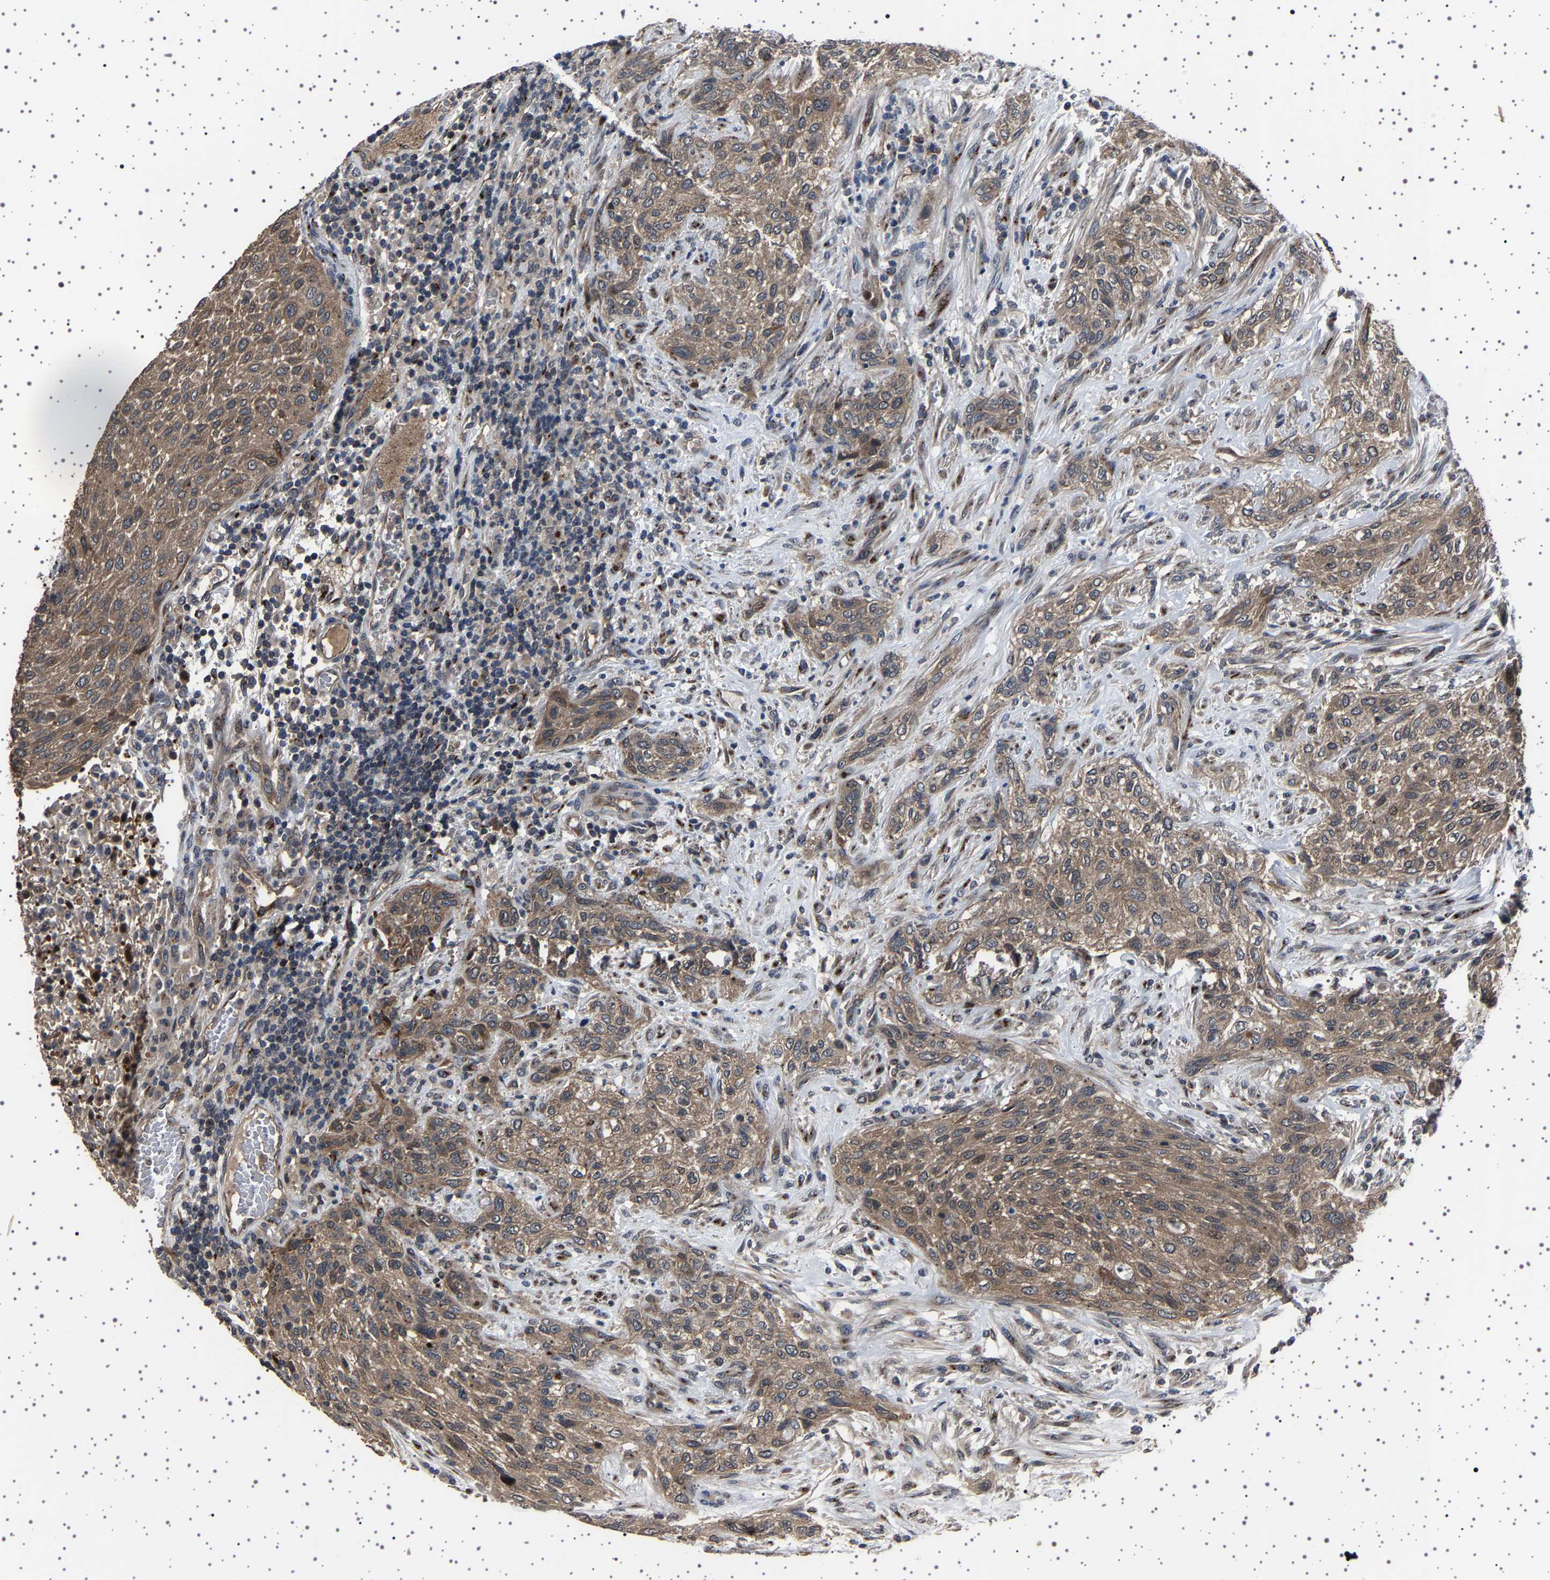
{"staining": {"intensity": "moderate", "quantity": ">75%", "location": "cytoplasmic/membranous"}, "tissue": "urothelial cancer", "cell_type": "Tumor cells", "image_type": "cancer", "snomed": [{"axis": "morphology", "description": "Urothelial carcinoma, Low grade"}, {"axis": "morphology", "description": "Urothelial carcinoma, High grade"}, {"axis": "topography", "description": "Urinary bladder"}], "caption": "Immunohistochemistry of human low-grade urothelial carcinoma demonstrates medium levels of moderate cytoplasmic/membranous expression in about >75% of tumor cells.", "gene": "NCKAP1", "patient": {"sex": "male", "age": 35}}